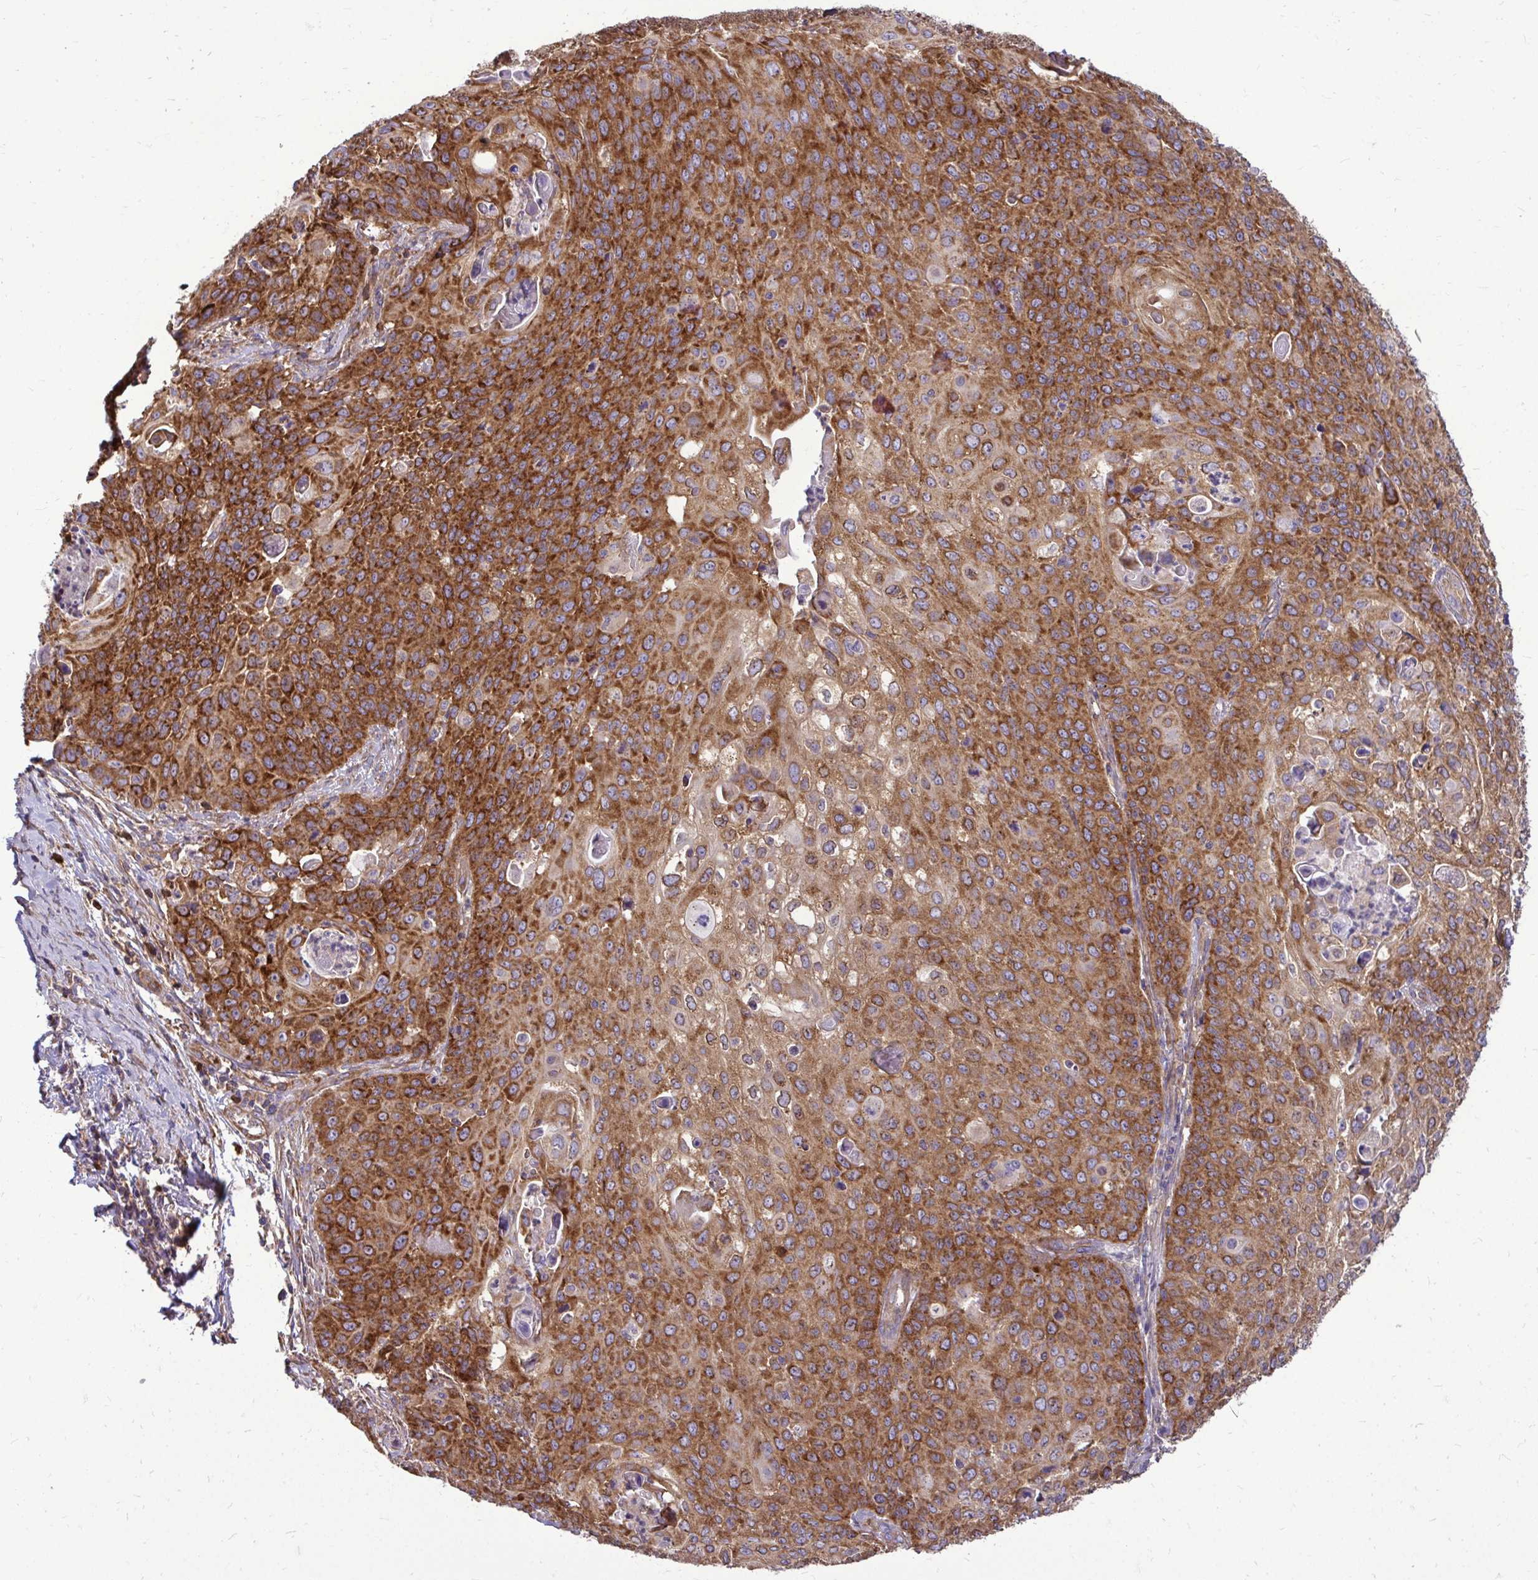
{"staining": {"intensity": "strong", "quantity": ">75%", "location": "cytoplasmic/membranous"}, "tissue": "cervical cancer", "cell_type": "Tumor cells", "image_type": "cancer", "snomed": [{"axis": "morphology", "description": "Squamous cell carcinoma, NOS"}, {"axis": "topography", "description": "Cervix"}], "caption": "IHC (DAB (3,3'-diaminobenzidine)) staining of human squamous cell carcinoma (cervical) demonstrates strong cytoplasmic/membranous protein staining in about >75% of tumor cells. The staining was performed using DAB (3,3'-diaminobenzidine) to visualize the protein expression in brown, while the nuclei were stained in blue with hematoxylin (Magnification: 20x).", "gene": "FMR1", "patient": {"sex": "female", "age": 65}}